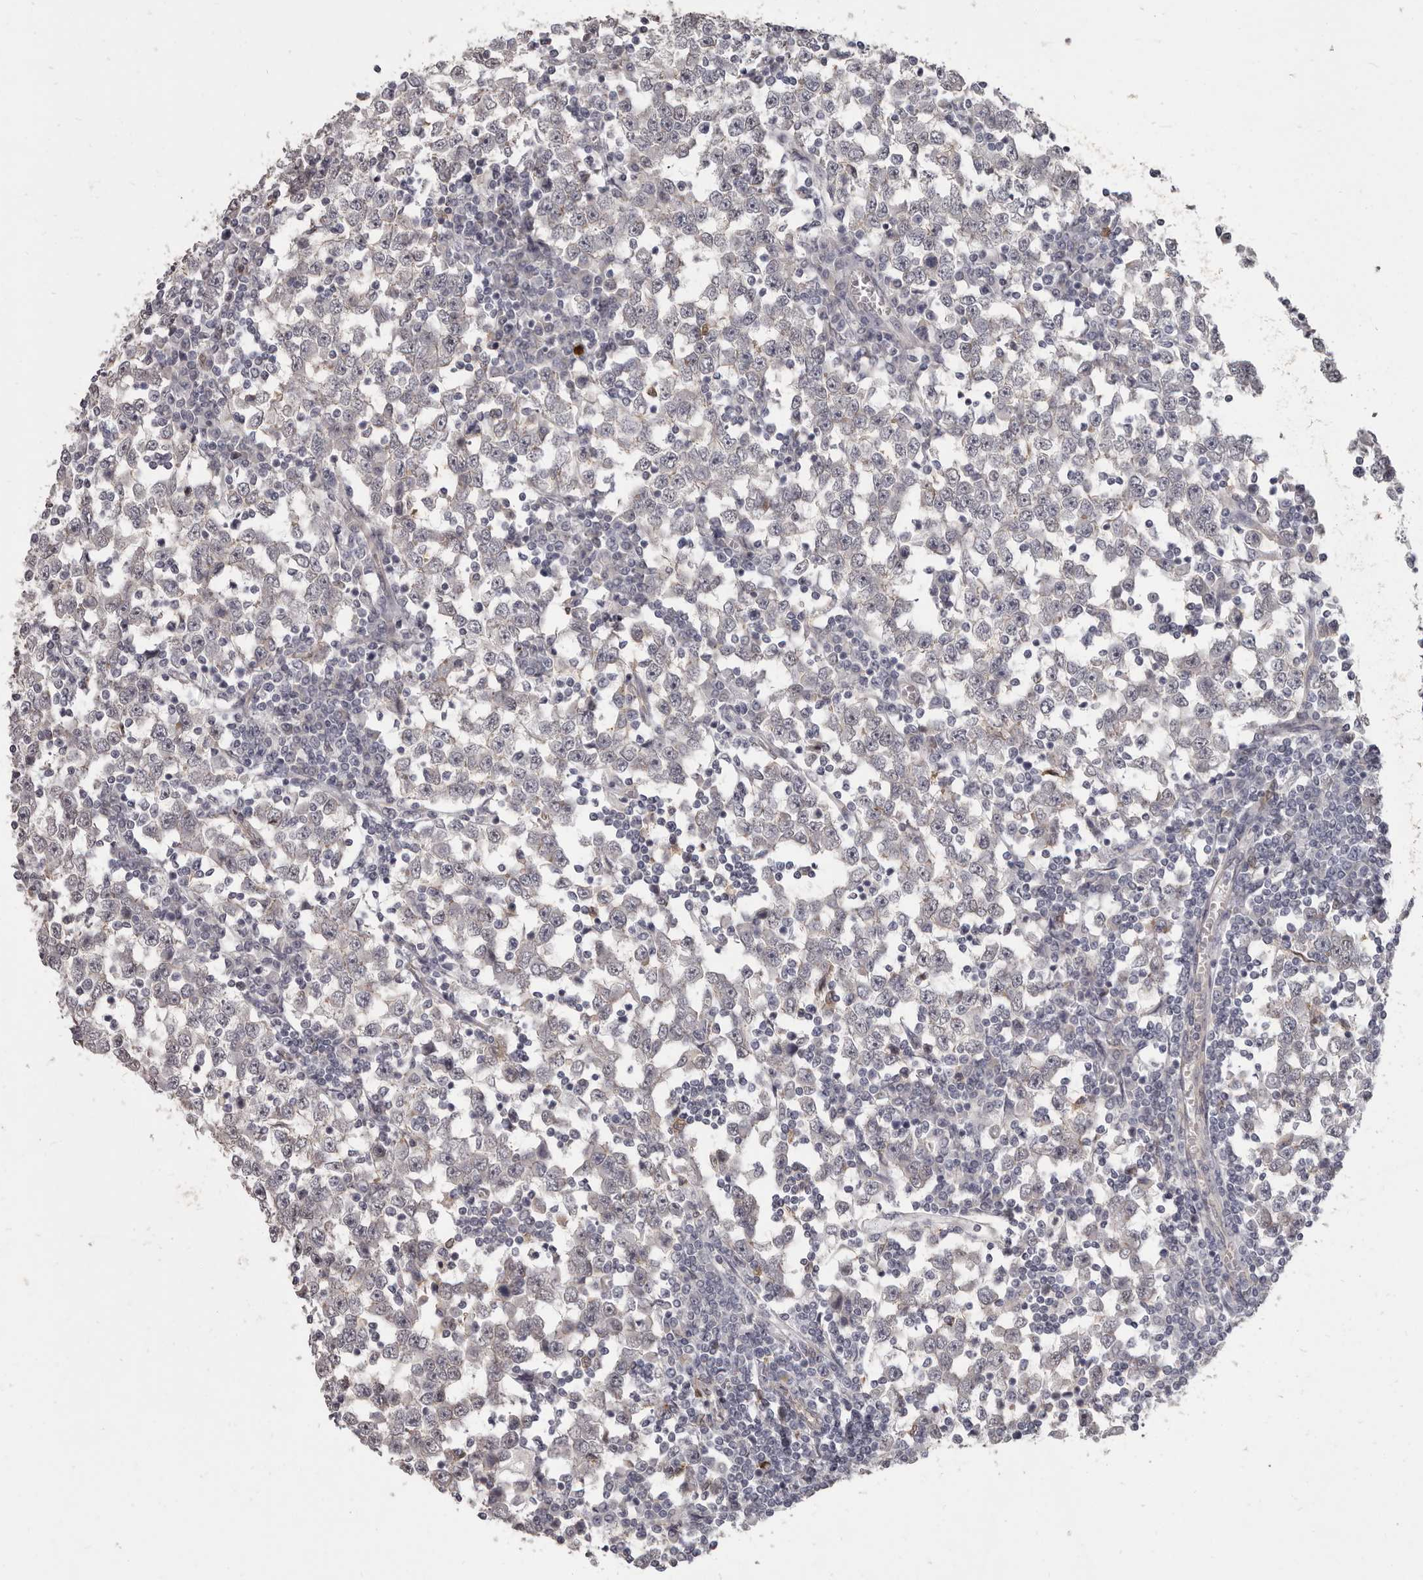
{"staining": {"intensity": "negative", "quantity": "none", "location": "none"}, "tissue": "testis cancer", "cell_type": "Tumor cells", "image_type": "cancer", "snomed": [{"axis": "morphology", "description": "Seminoma, NOS"}, {"axis": "topography", "description": "Testis"}], "caption": "The micrograph shows no significant expression in tumor cells of testis seminoma. (DAB IHC, high magnification).", "gene": "GPR157", "patient": {"sex": "male", "age": 65}}